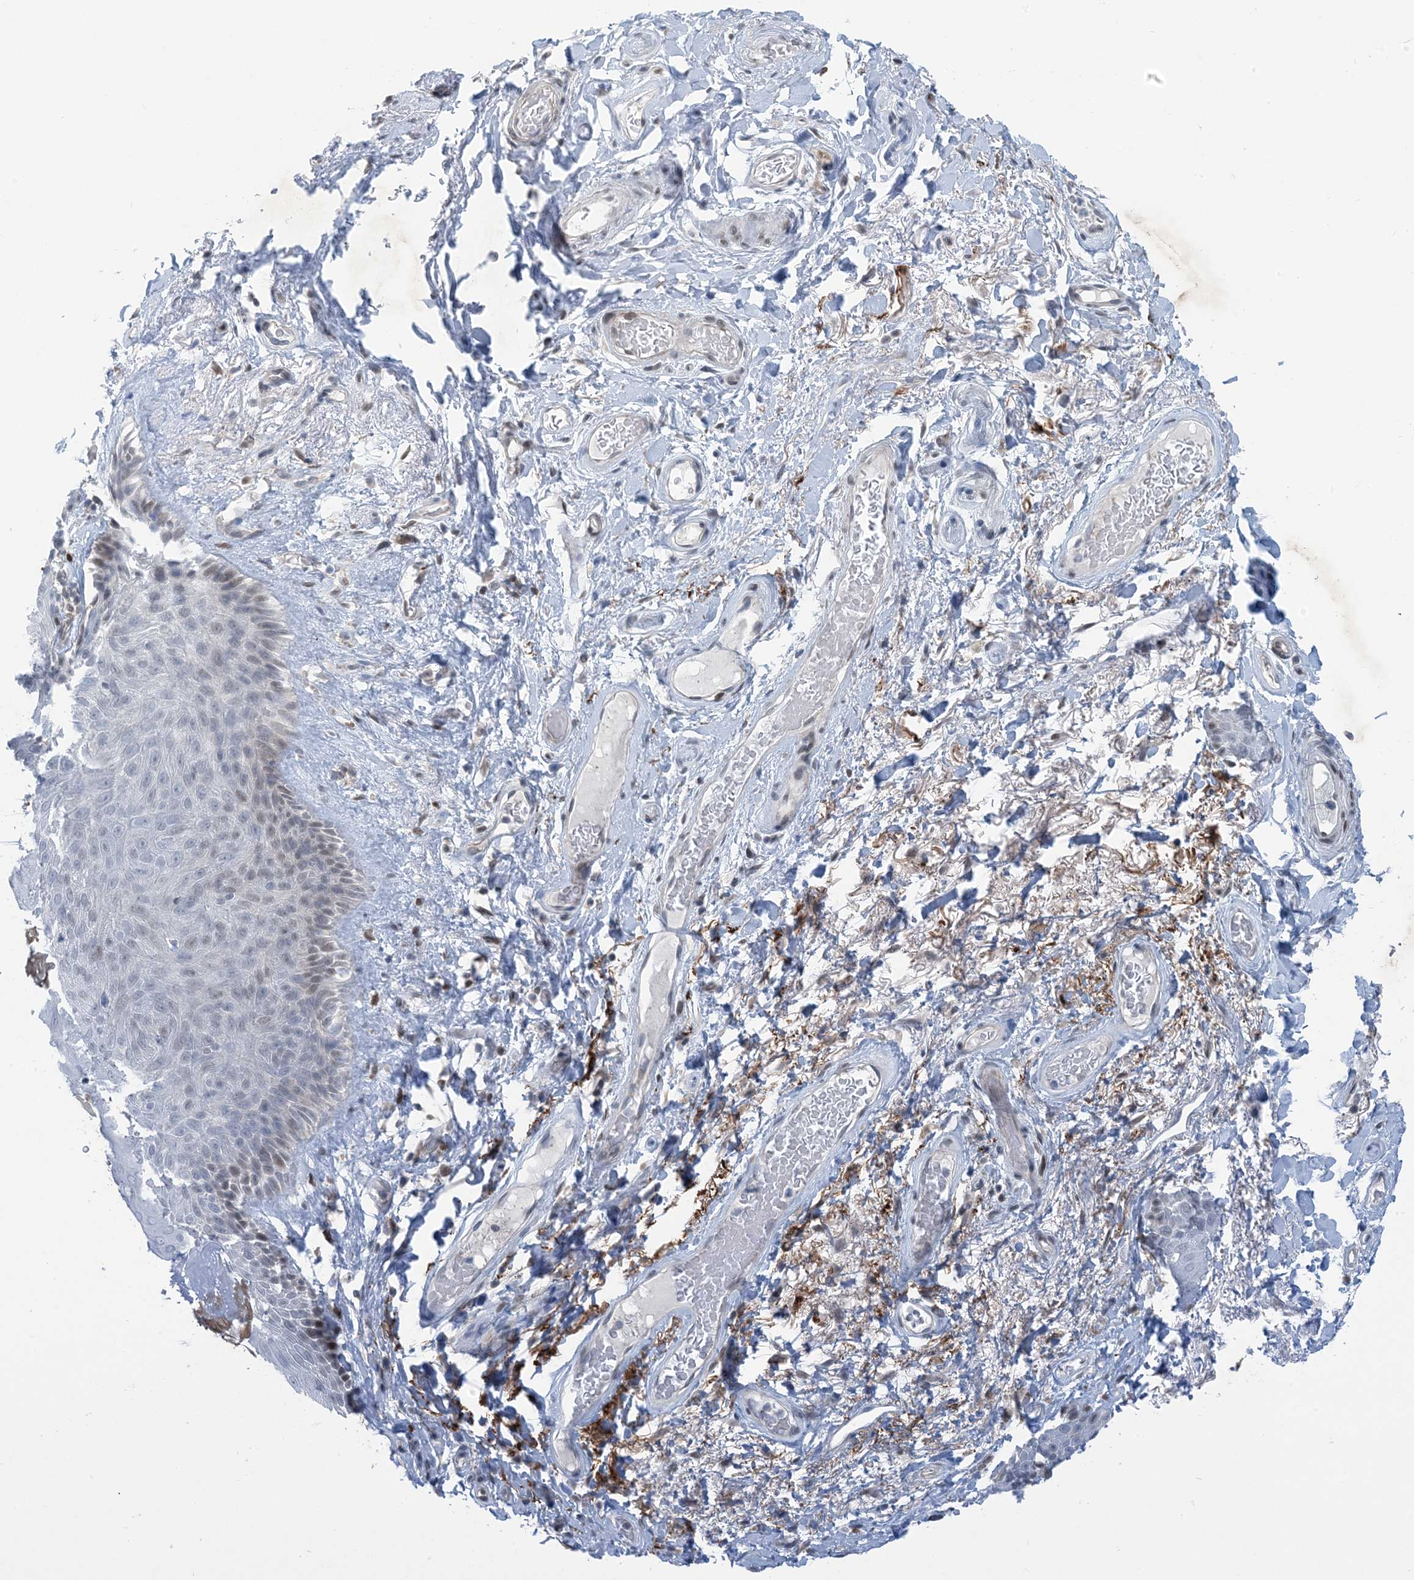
{"staining": {"intensity": "weak", "quantity": "<25%", "location": "nuclear"}, "tissue": "skin", "cell_type": "Epidermal cells", "image_type": "normal", "snomed": [{"axis": "morphology", "description": "Normal tissue, NOS"}, {"axis": "topography", "description": "Anal"}], "caption": "High power microscopy histopathology image of an IHC micrograph of benign skin, revealing no significant staining in epidermal cells. (DAB immunohistochemistry (IHC) visualized using brightfield microscopy, high magnification).", "gene": "ZC3H12A", "patient": {"sex": "male", "age": 74}}